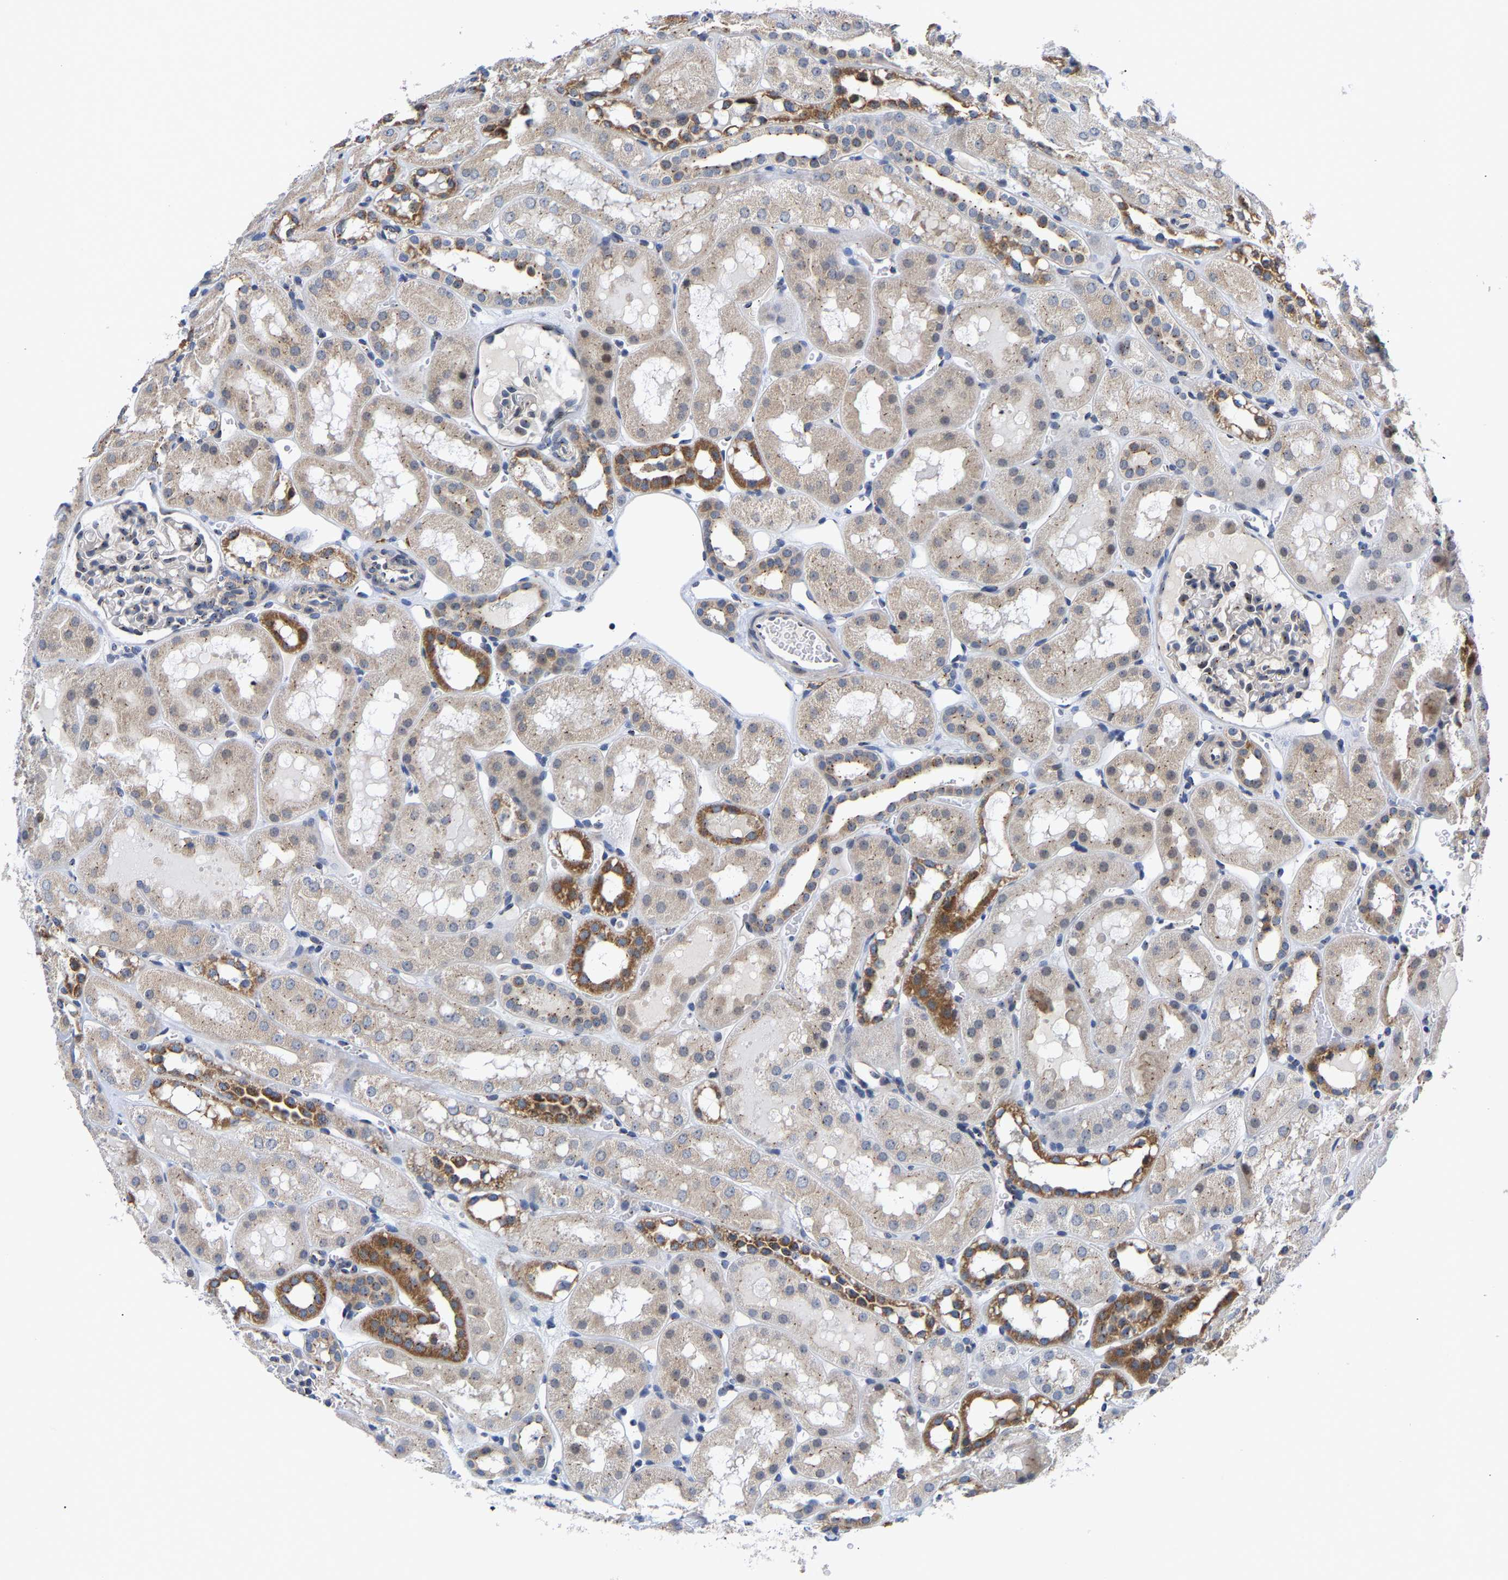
{"staining": {"intensity": "weak", "quantity": "<25%", "location": "cytoplasmic/membranous"}, "tissue": "kidney", "cell_type": "Cells in glomeruli", "image_type": "normal", "snomed": [{"axis": "morphology", "description": "Normal tissue, NOS"}, {"axis": "topography", "description": "Kidney"}, {"axis": "topography", "description": "Urinary bladder"}], "caption": "The image exhibits no significant expression in cells in glomeruli of kidney. (DAB immunohistochemistry visualized using brightfield microscopy, high magnification).", "gene": "PCNT", "patient": {"sex": "male", "age": 16}}